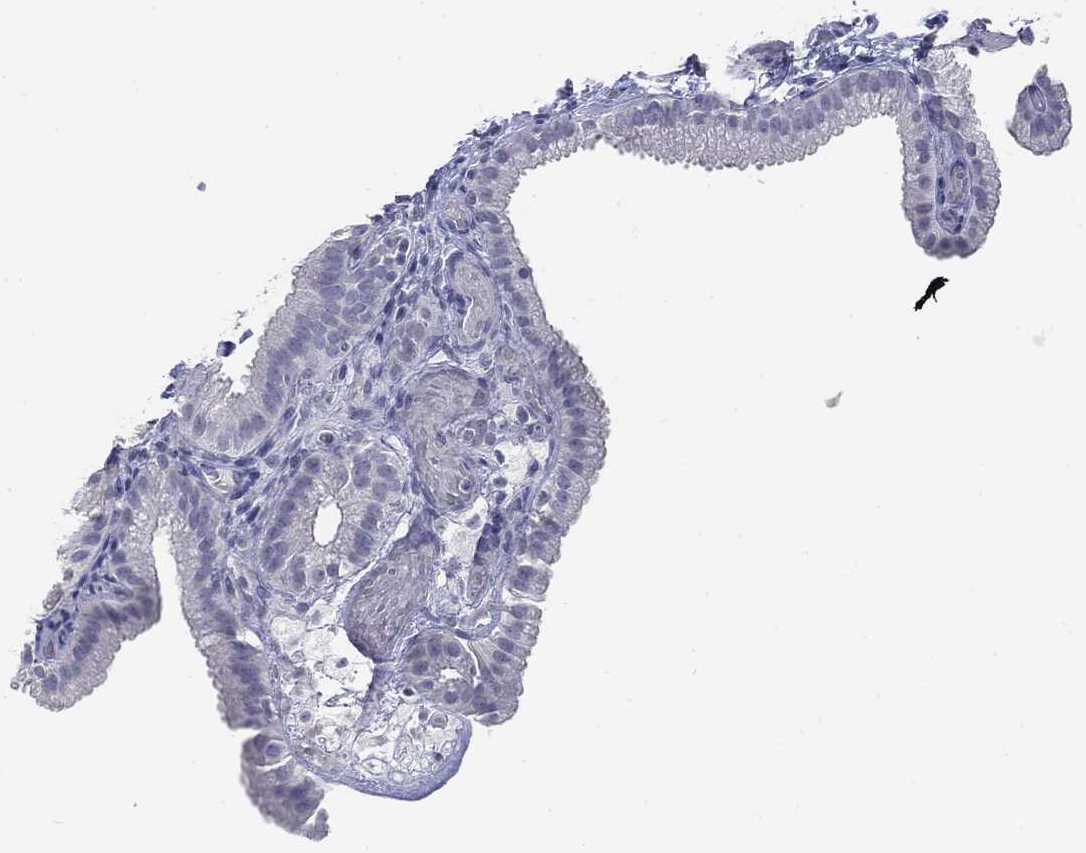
{"staining": {"intensity": "negative", "quantity": "none", "location": "none"}, "tissue": "gallbladder", "cell_type": "Glandular cells", "image_type": "normal", "snomed": [{"axis": "morphology", "description": "Normal tissue, NOS"}, {"axis": "topography", "description": "Gallbladder"}, {"axis": "topography", "description": "Peripheral nerve tissue"}], "caption": "Protein analysis of normal gallbladder displays no significant expression in glandular cells. The staining is performed using DAB (3,3'-diaminobenzidine) brown chromogen with nuclei counter-stained in using hematoxylin.", "gene": "CGB1", "patient": {"sex": "female", "age": 45}}